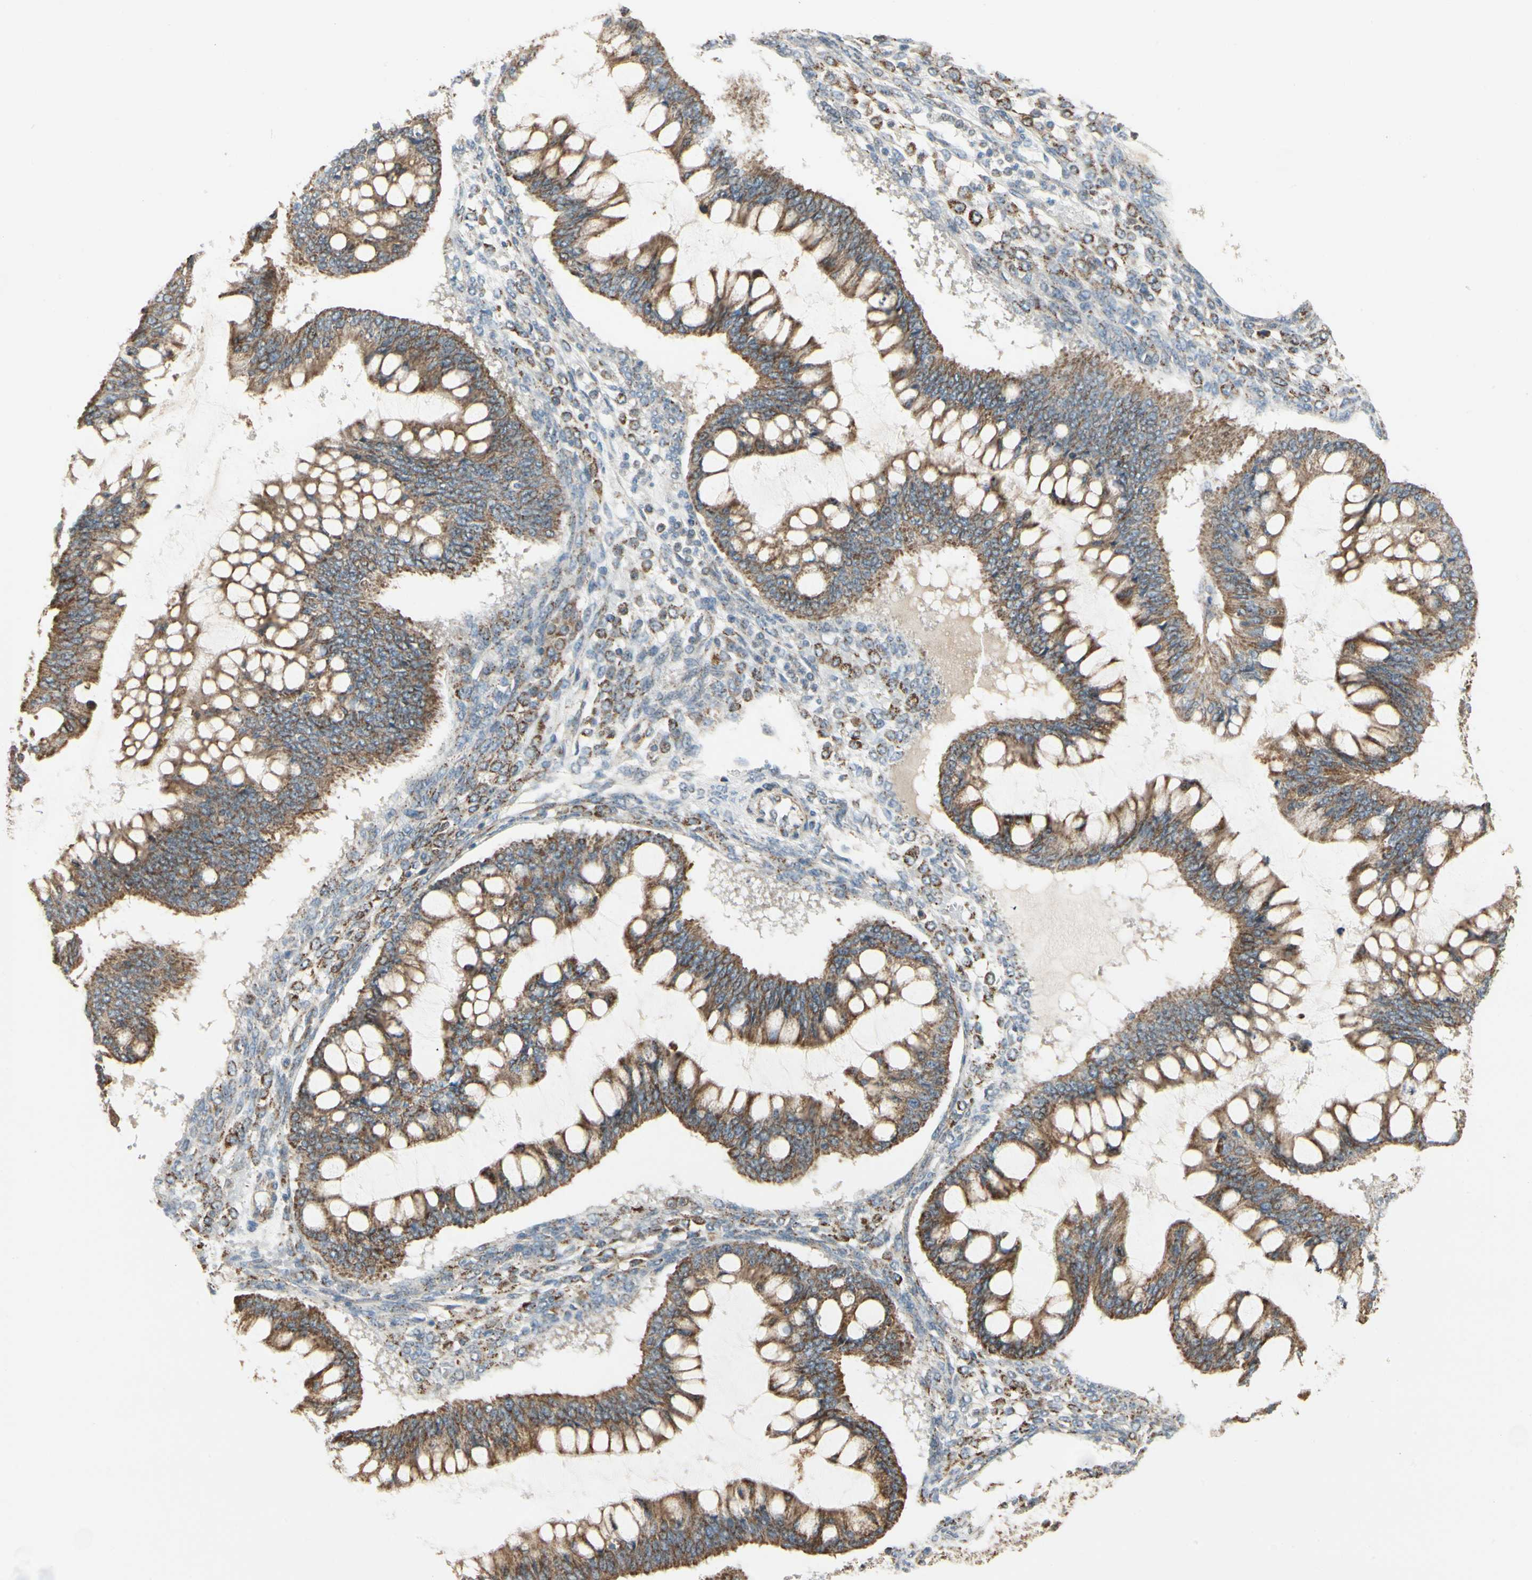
{"staining": {"intensity": "strong", "quantity": ">75%", "location": "cytoplasmic/membranous"}, "tissue": "ovarian cancer", "cell_type": "Tumor cells", "image_type": "cancer", "snomed": [{"axis": "morphology", "description": "Cystadenocarcinoma, mucinous, NOS"}, {"axis": "topography", "description": "Ovary"}], "caption": "A high-resolution histopathology image shows IHC staining of mucinous cystadenocarcinoma (ovarian), which reveals strong cytoplasmic/membranous positivity in about >75% of tumor cells. Nuclei are stained in blue.", "gene": "ANKS6", "patient": {"sex": "female", "age": 73}}